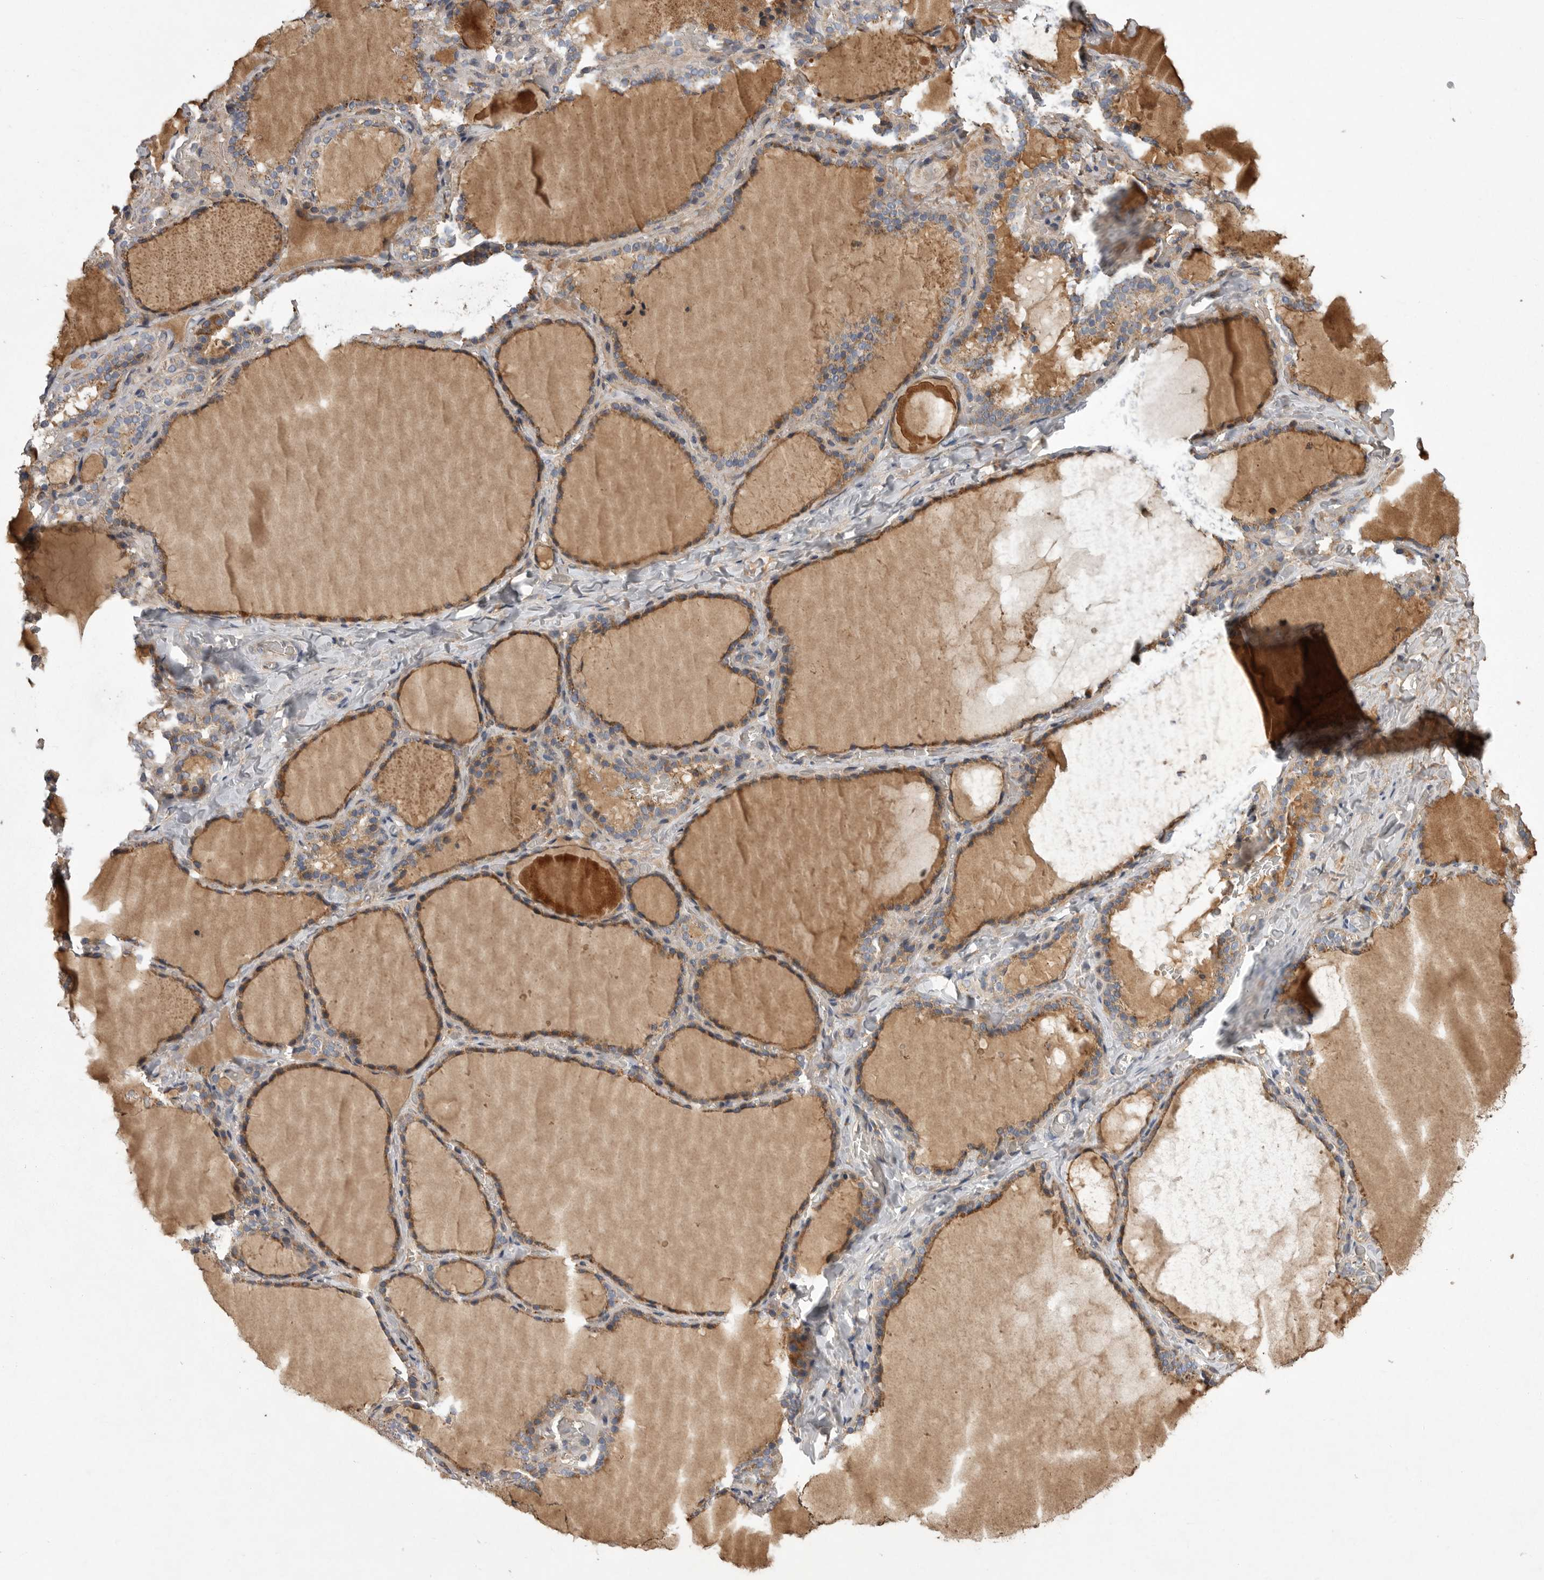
{"staining": {"intensity": "moderate", "quantity": ">75%", "location": "cytoplasmic/membranous"}, "tissue": "thyroid gland", "cell_type": "Glandular cells", "image_type": "normal", "snomed": [{"axis": "morphology", "description": "Normal tissue, NOS"}, {"axis": "topography", "description": "Thyroid gland"}], "caption": "Protein staining by IHC displays moderate cytoplasmic/membranous expression in about >75% of glandular cells in unremarkable thyroid gland. The protein is shown in brown color, while the nuclei are stained blue.", "gene": "CRP", "patient": {"sex": "female", "age": 22}}